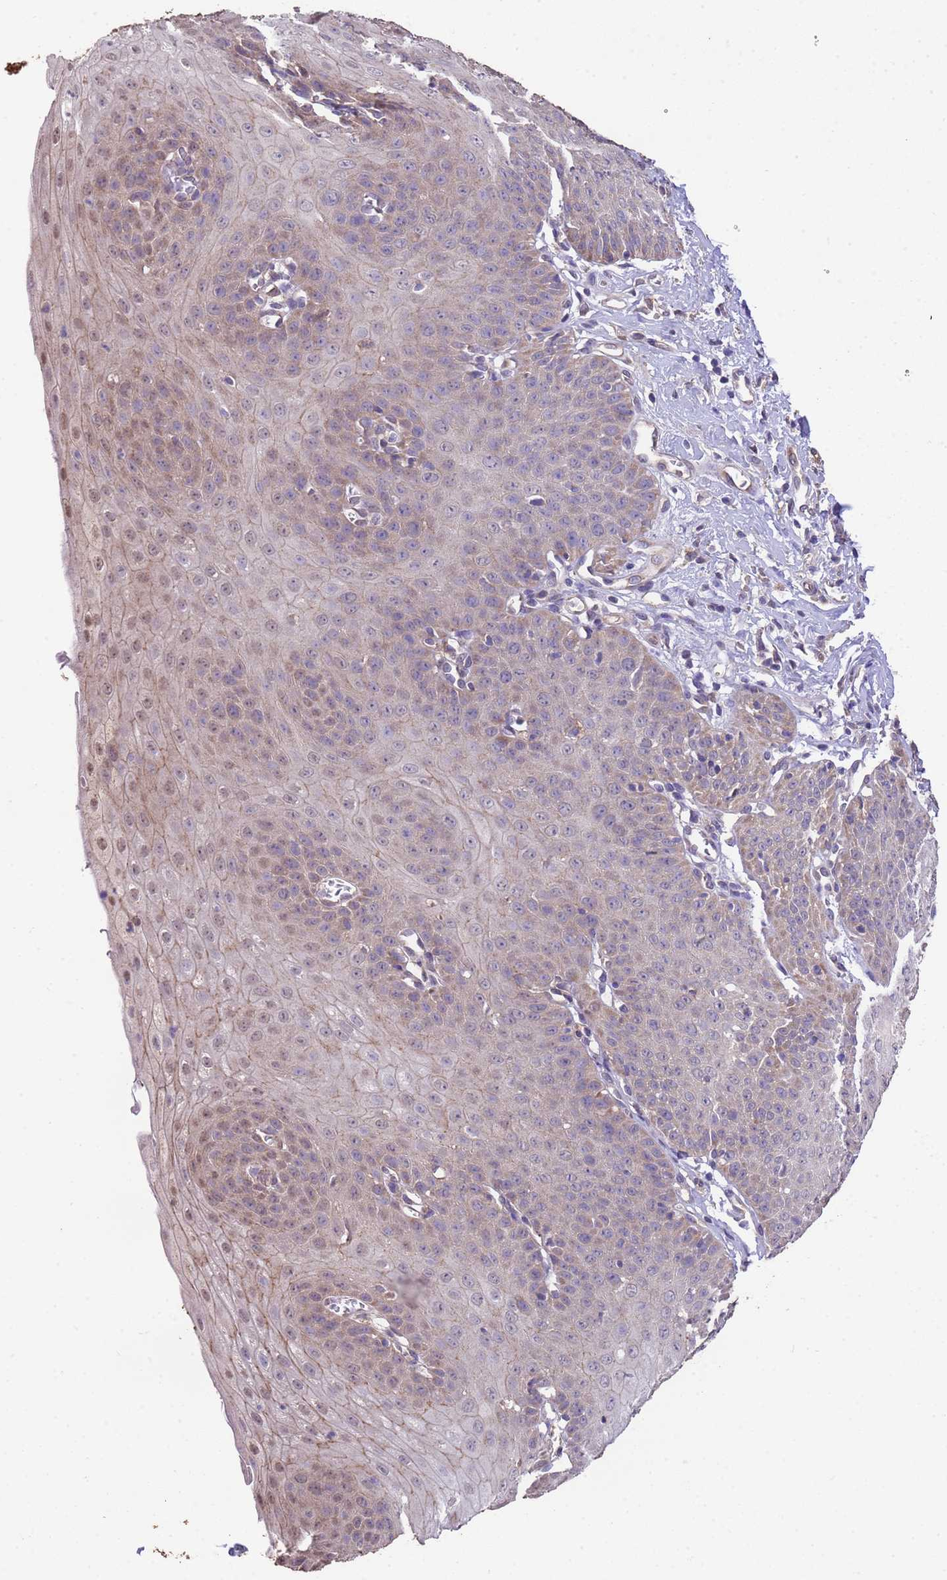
{"staining": {"intensity": "moderate", "quantity": "<25%", "location": "cytoplasmic/membranous,nuclear"}, "tissue": "esophagus", "cell_type": "Squamous epithelial cells", "image_type": "normal", "snomed": [{"axis": "morphology", "description": "Normal tissue, NOS"}, {"axis": "topography", "description": "Esophagus"}], "caption": "A low amount of moderate cytoplasmic/membranous,nuclear expression is identified in approximately <25% of squamous epithelial cells in benign esophagus. (brown staining indicates protein expression, while blue staining denotes nuclei).", "gene": "NPHP1", "patient": {"sex": "male", "age": 71}}